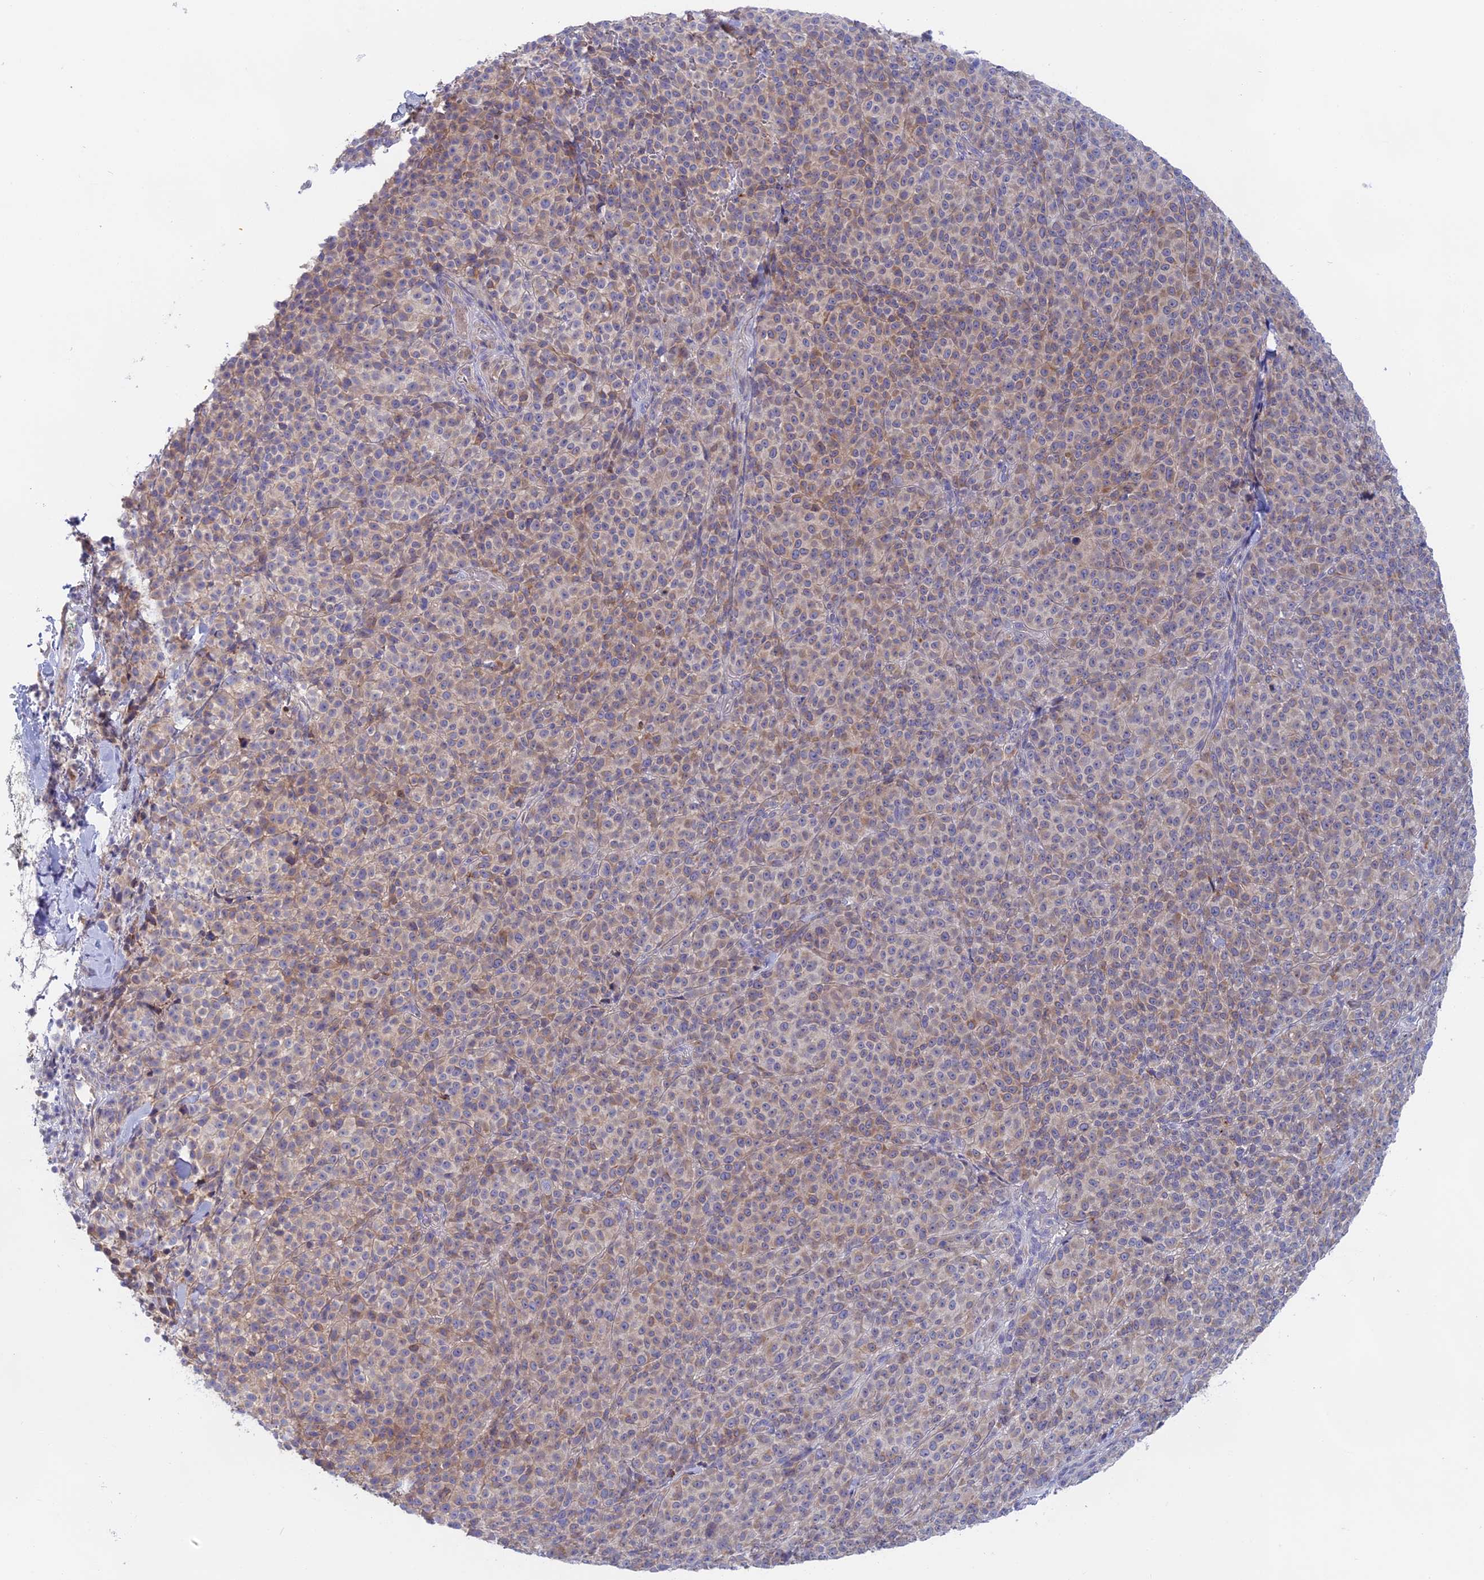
{"staining": {"intensity": "weak", "quantity": ">75%", "location": "cytoplasmic/membranous"}, "tissue": "melanoma", "cell_type": "Tumor cells", "image_type": "cancer", "snomed": [{"axis": "morphology", "description": "Normal tissue, NOS"}, {"axis": "morphology", "description": "Malignant melanoma, NOS"}, {"axis": "topography", "description": "Skin"}], "caption": "The micrograph displays a brown stain indicating the presence of a protein in the cytoplasmic/membranous of tumor cells in melanoma. (Brightfield microscopy of DAB IHC at high magnification).", "gene": "GLB1L", "patient": {"sex": "female", "age": 34}}